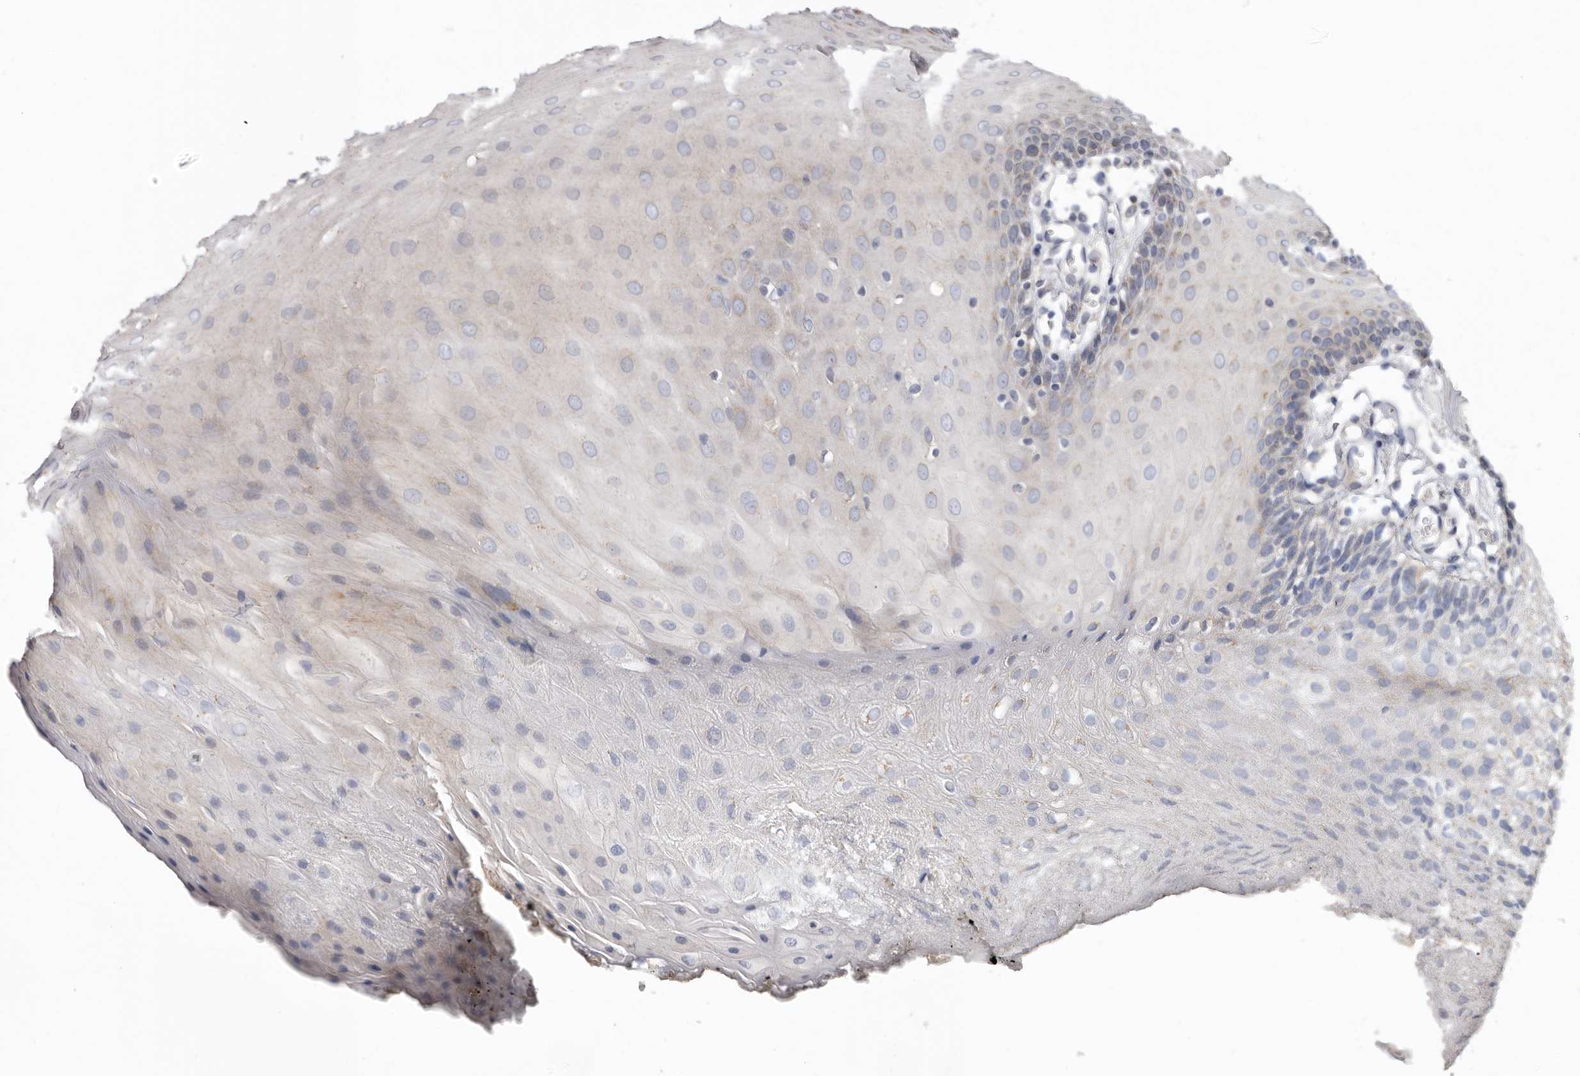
{"staining": {"intensity": "weak", "quantity": "<25%", "location": "cytoplasmic/membranous"}, "tissue": "oral mucosa", "cell_type": "Squamous epithelial cells", "image_type": "normal", "snomed": [{"axis": "morphology", "description": "Normal tissue, NOS"}, {"axis": "morphology", "description": "Squamous cell carcinoma, NOS"}, {"axis": "topography", "description": "Skeletal muscle"}, {"axis": "topography", "description": "Oral tissue"}, {"axis": "topography", "description": "Salivary gland"}, {"axis": "topography", "description": "Head-Neck"}], "caption": "Human oral mucosa stained for a protein using IHC demonstrates no expression in squamous epithelial cells.", "gene": "ASIC5", "patient": {"sex": "male", "age": 54}}